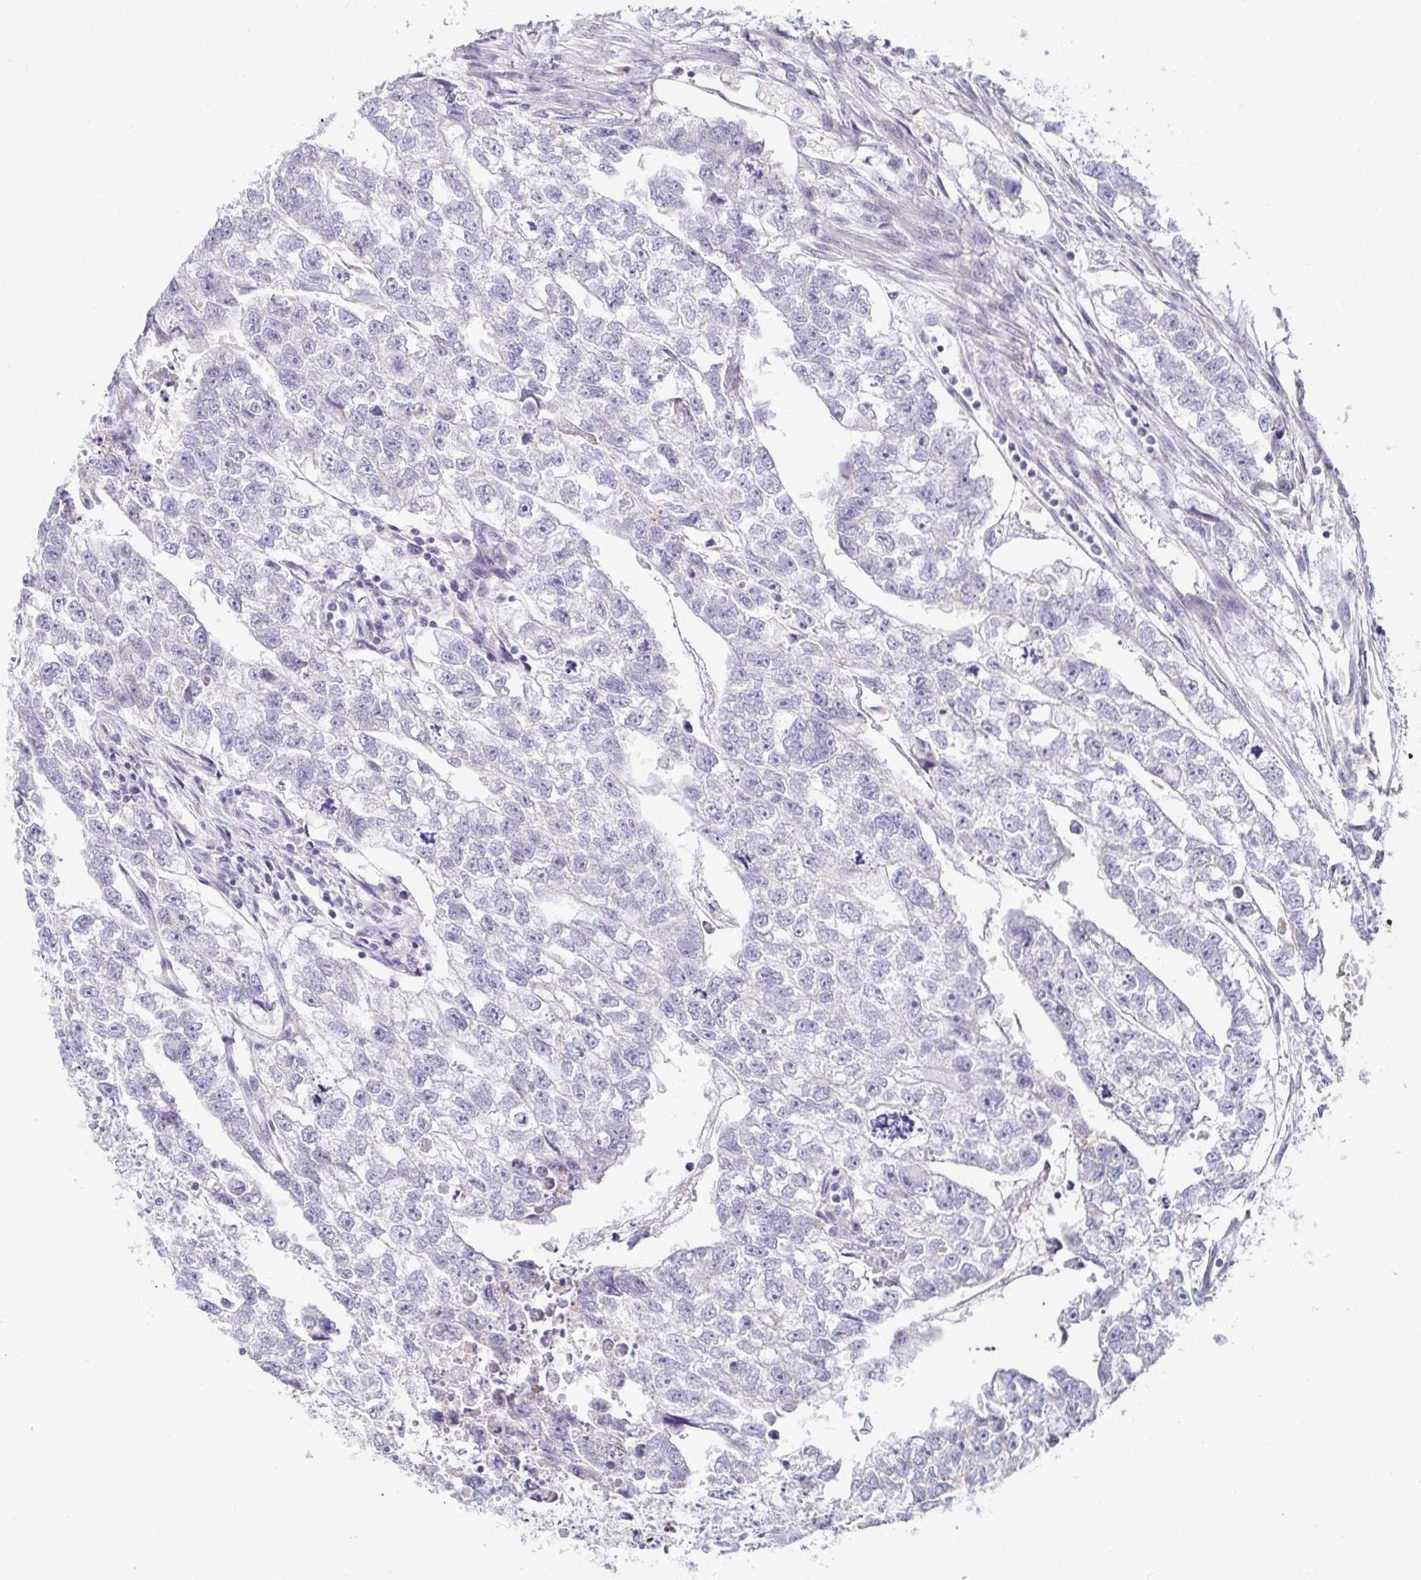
{"staining": {"intensity": "negative", "quantity": "none", "location": "none"}, "tissue": "testis cancer", "cell_type": "Tumor cells", "image_type": "cancer", "snomed": [{"axis": "morphology", "description": "Carcinoma, Embryonal, NOS"}, {"axis": "morphology", "description": "Teratoma, malignant, NOS"}, {"axis": "topography", "description": "Testis"}], "caption": "This is a micrograph of IHC staining of teratoma (malignant) (testis), which shows no staining in tumor cells.", "gene": "C4orf17", "patient": {"sex": "male", "age": 44}}